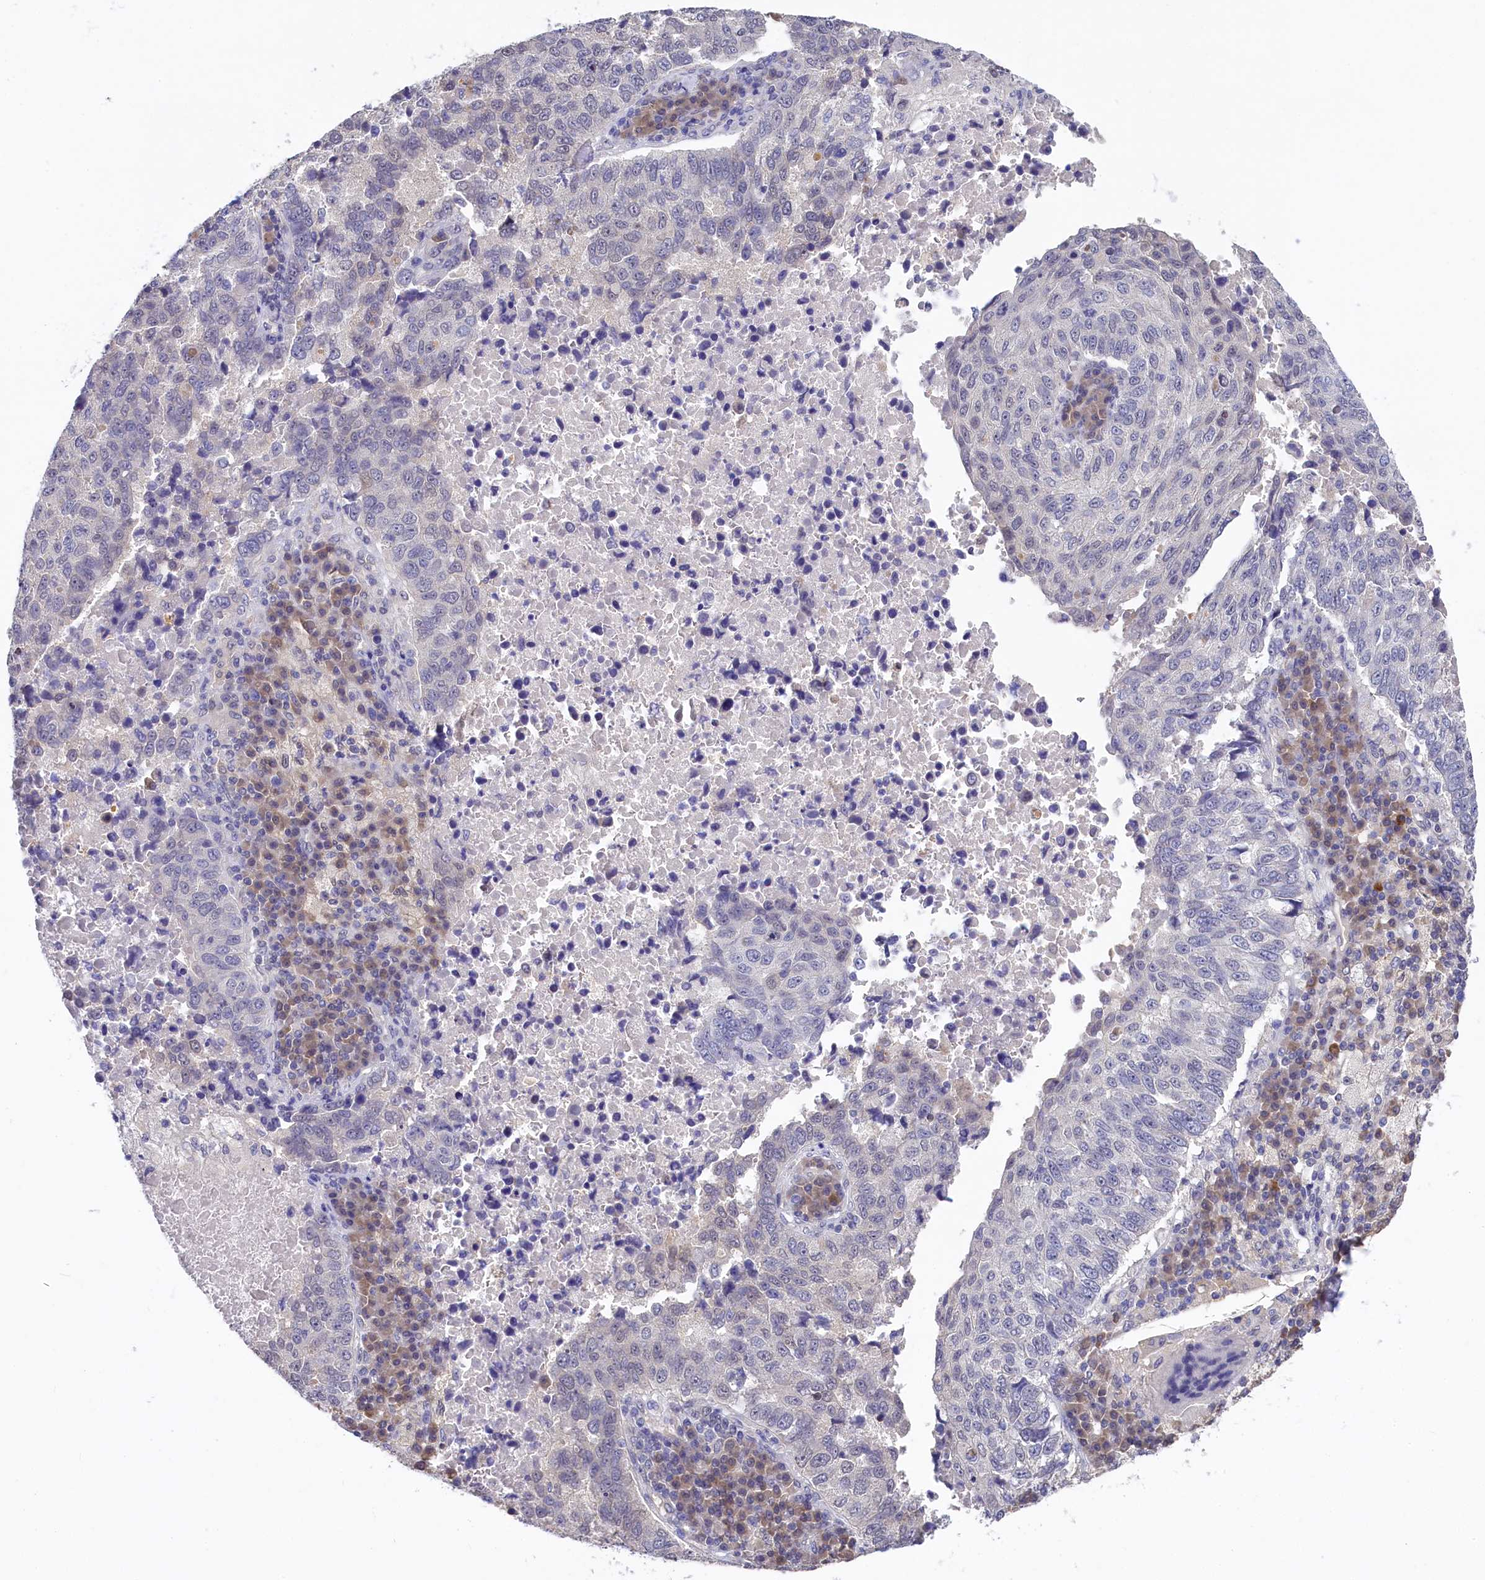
{"staining": {"intensity": "negative", "quantity": "none", "location": "none"}, "tissue": "lung cancer", "cell_type": "Tumor cells", "image_type": "cancer", "snomed": [{"axis": "morphology", "description": "Squamous cell carcinoma, NOS"}, {"axis": "topography", "description": "Lung"}], "caption": "High power microscopy photomicrograph of an IHC photomicrograph of lung cancer, revealing no significant staining in tumor cells.", "gene": "C11orf54", "patient": {"sex": "male", "age": 73}}